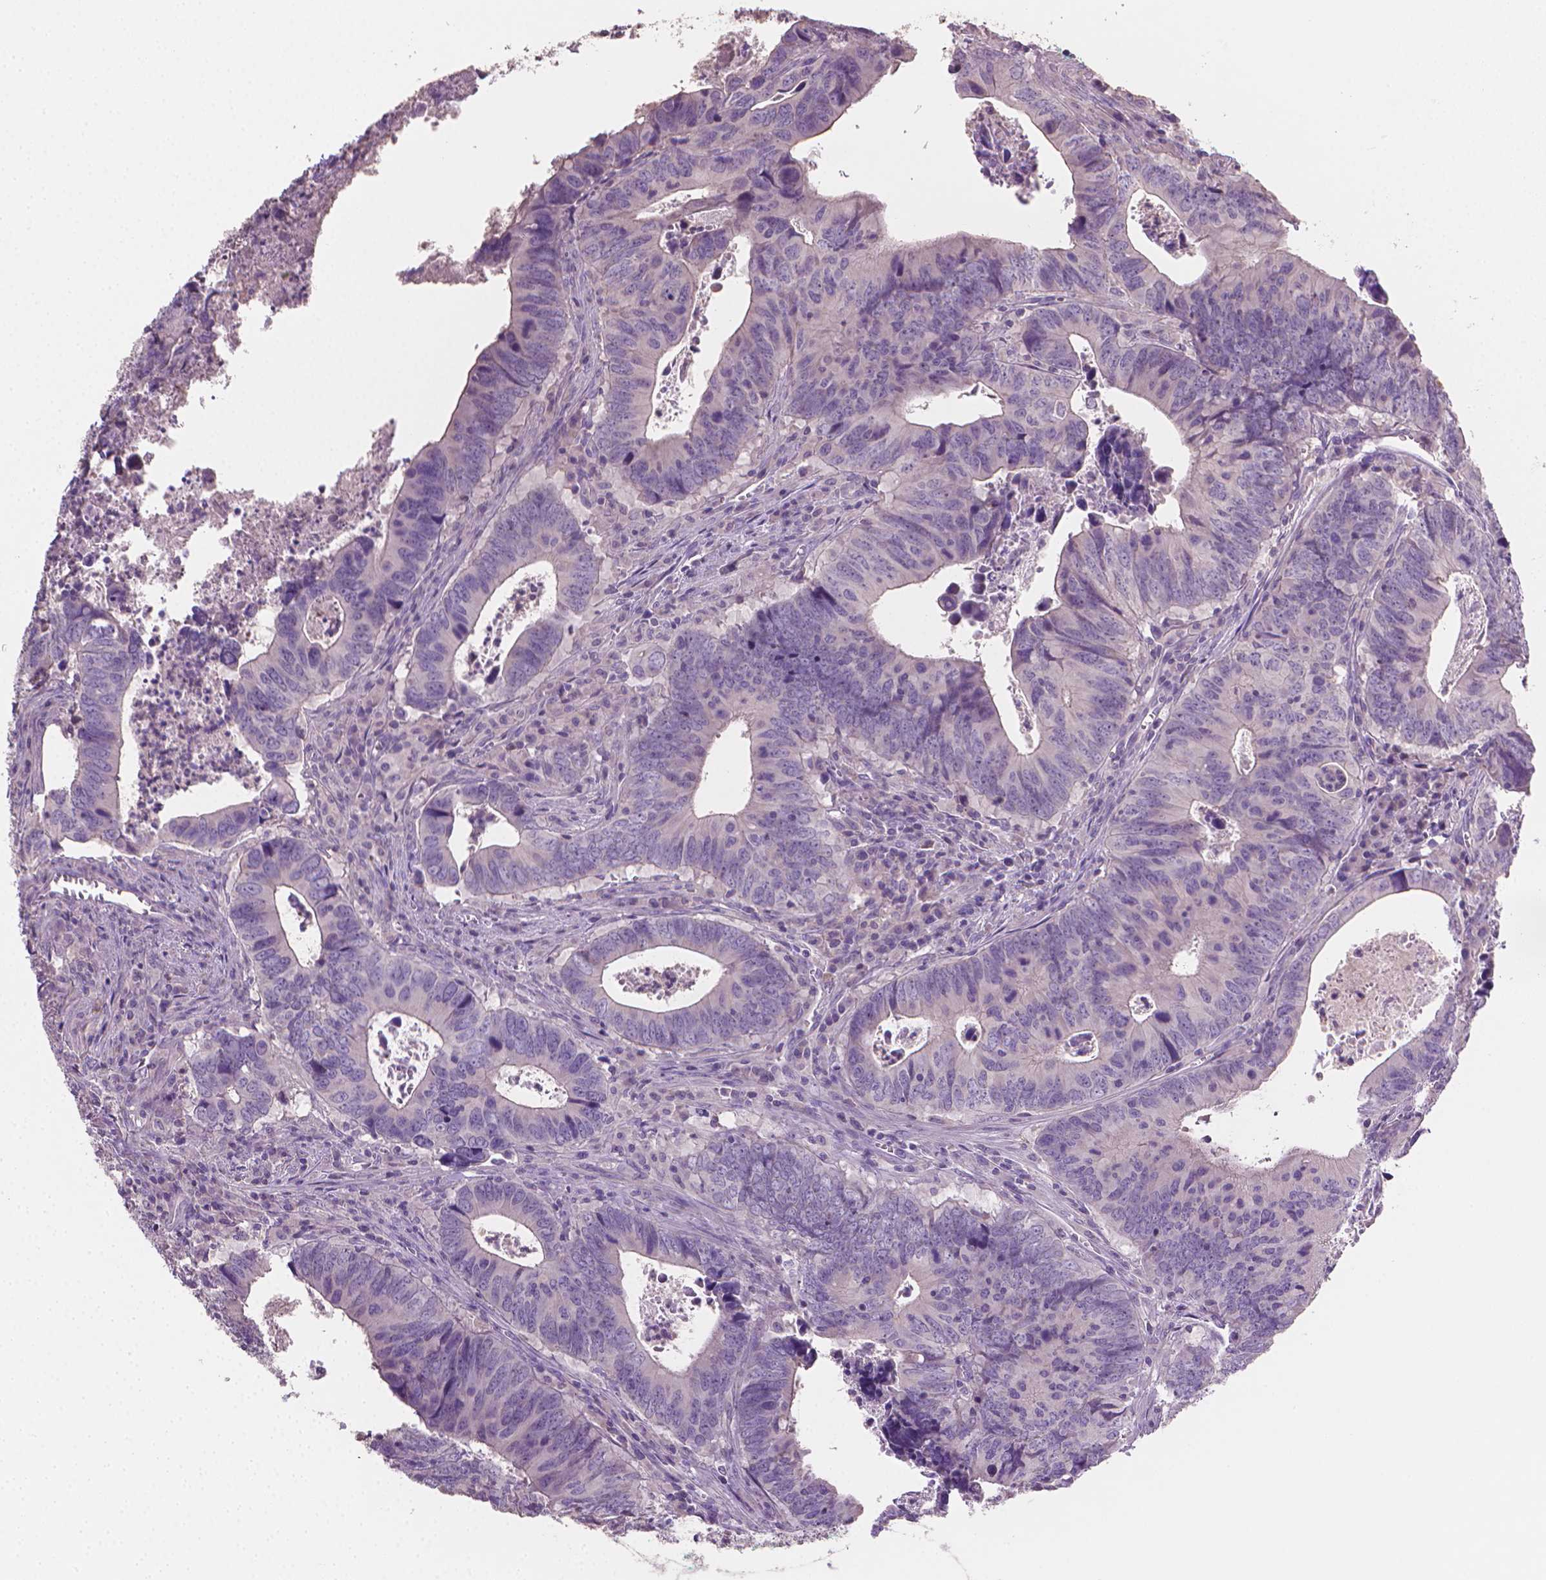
{"staining": {"intensity": "negative", "quantity": "none", "location": "none"}, "tissue": "colorectal cancer", "cell_type": "Tumor cells", "image_type": "cancer", "snomed": [{"axis": "morphology", "description": "Adenocarcinoma, NOS"}, {"axis": "topography", "description": "Colon"}], "caption": "Colorectal adenocarcinoma was stained to show a protein in brown. There is no significant staining in tumor cells. (Brightfield microscopy of DAB immunohistochemistry at high magnification).", "gene": "CATIP", "patient": {"sex": "female", "age": 82}}